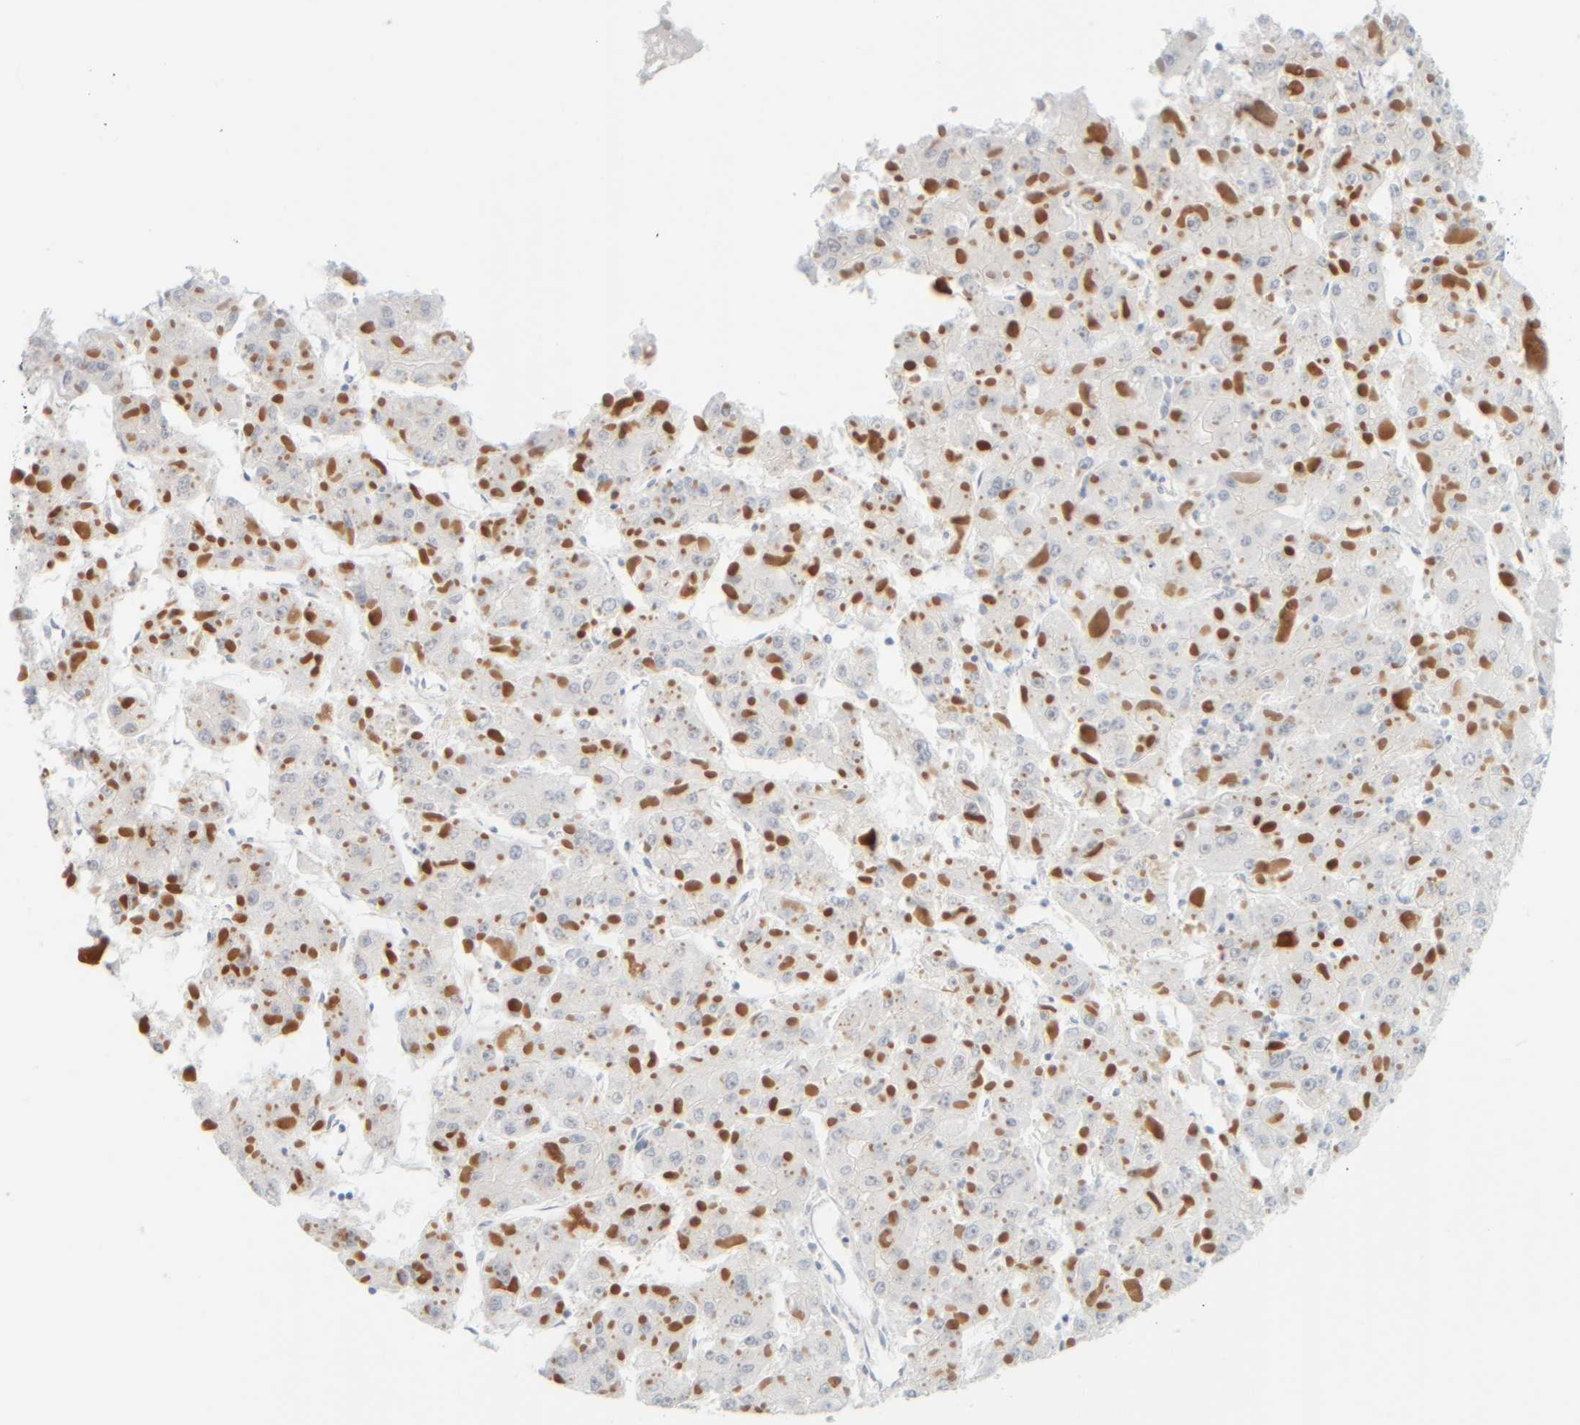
{"staining": {"intensity": "weak", "quantity": "<25%", "location": "cytoplasmic/membranous"}, "tissue": "liver cancer", "cell_type": "Tumor cells", "image_type": "cancer", "snomed": [{"axis": "morphology", "description": "Carcinoma, Hepatocellular, NOS"}, {"axis": "topography", "description": "Liver"}], "caption": "Tumor cells are negative for protein expression in human liver hepatocellular carcinoma.", "gene": "PTGES3L-AARSD1", "patient": {"sex": "female", "age": 73}}